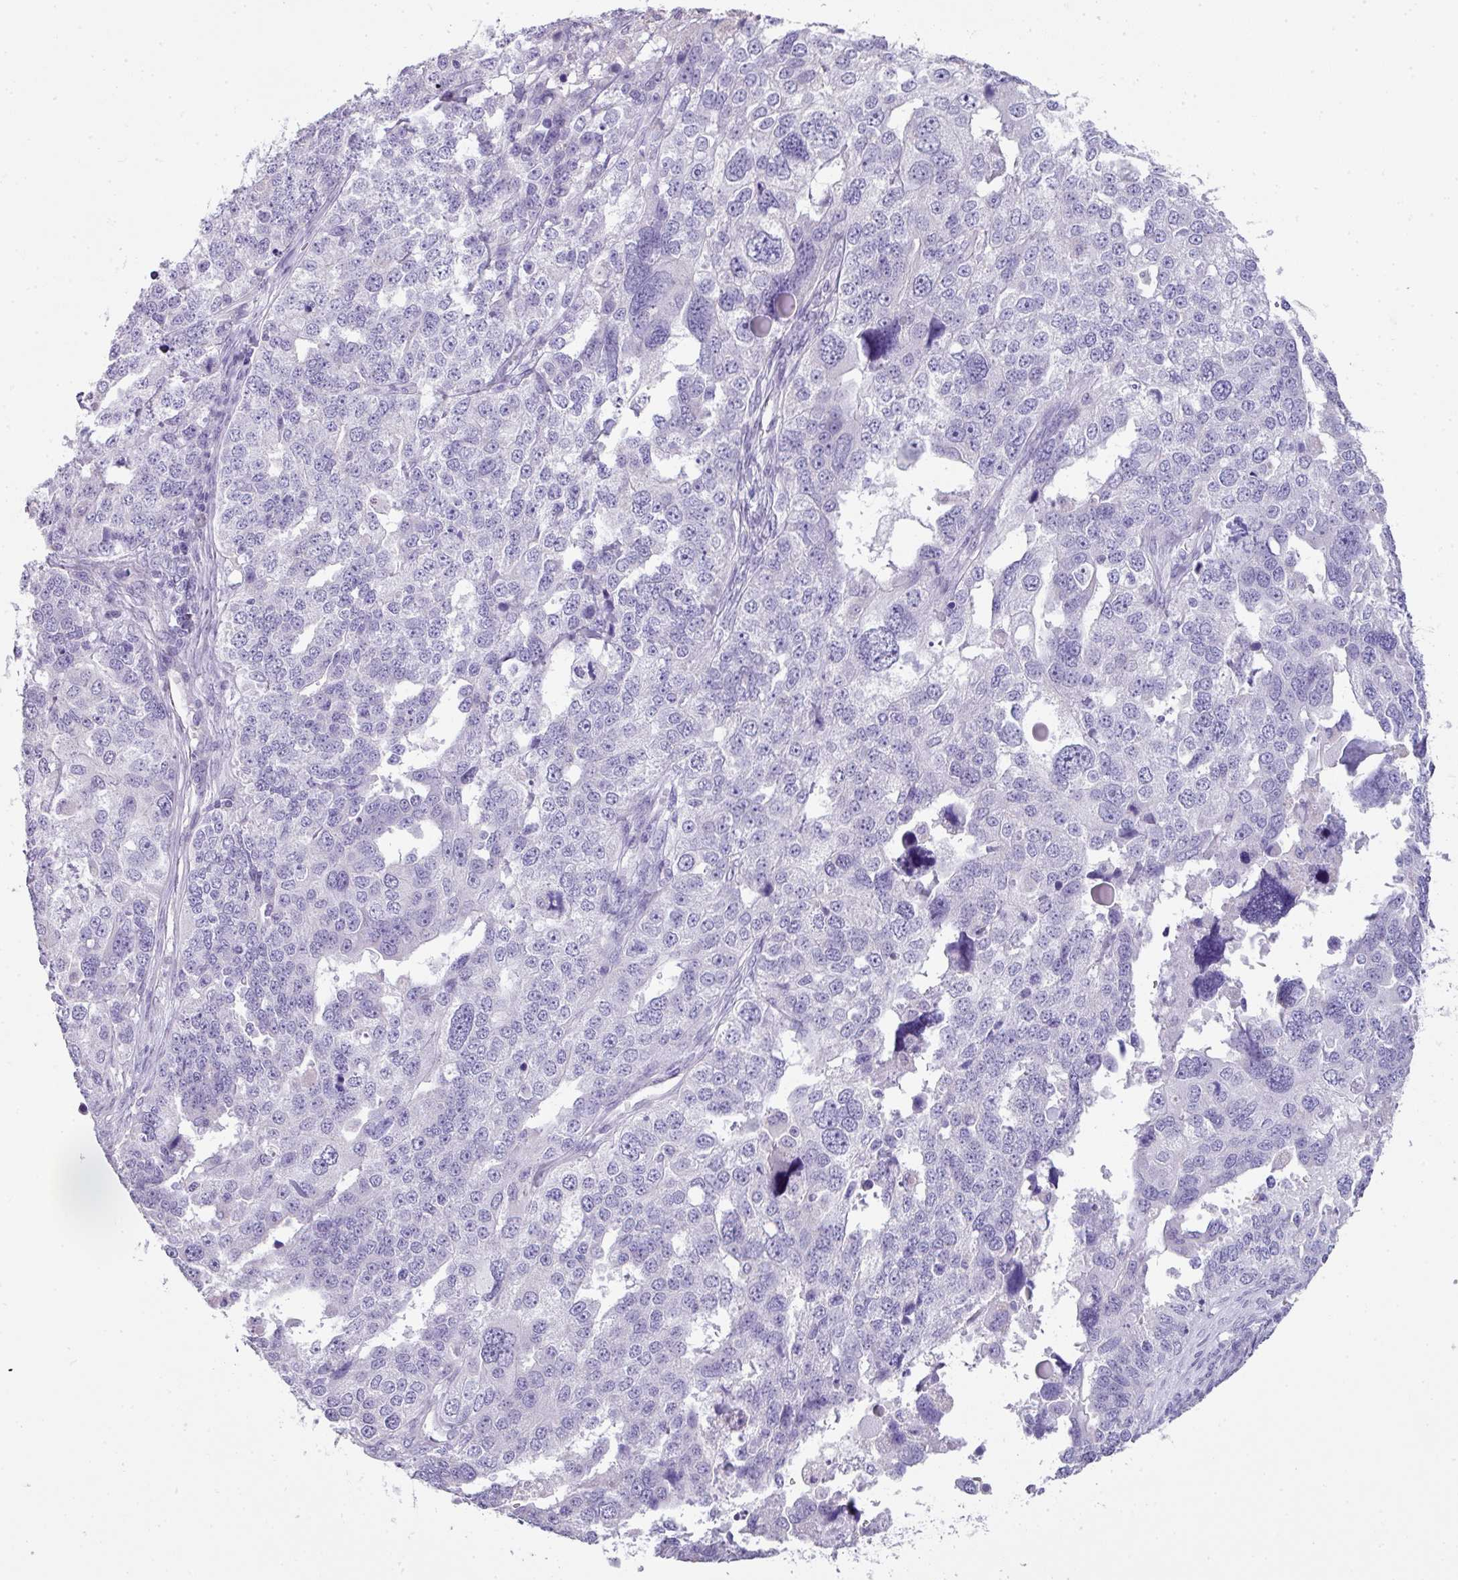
{"staining": {"intensity": "negative", "quantity": "none", "location": "none"}, "tissue": "ovarian cancer", "cell_type": "Tumor cells", "image_type": "cancer", "snomed": [{"axis": "morphology", "description": "Cystadenocarcinoma, serous, NOS"}, {"axis": "topography", "description": "Ovary"}], "caption": "A high-resolution photomicrograph shows immunohistochemistry (IHC) staining of ovarian cancer (serous cystadenocarcinoma), which exhibits no significant positivity in tumor cells.", "gene": "STAT5A", "patient": {"sex": "female", "age": 76}}